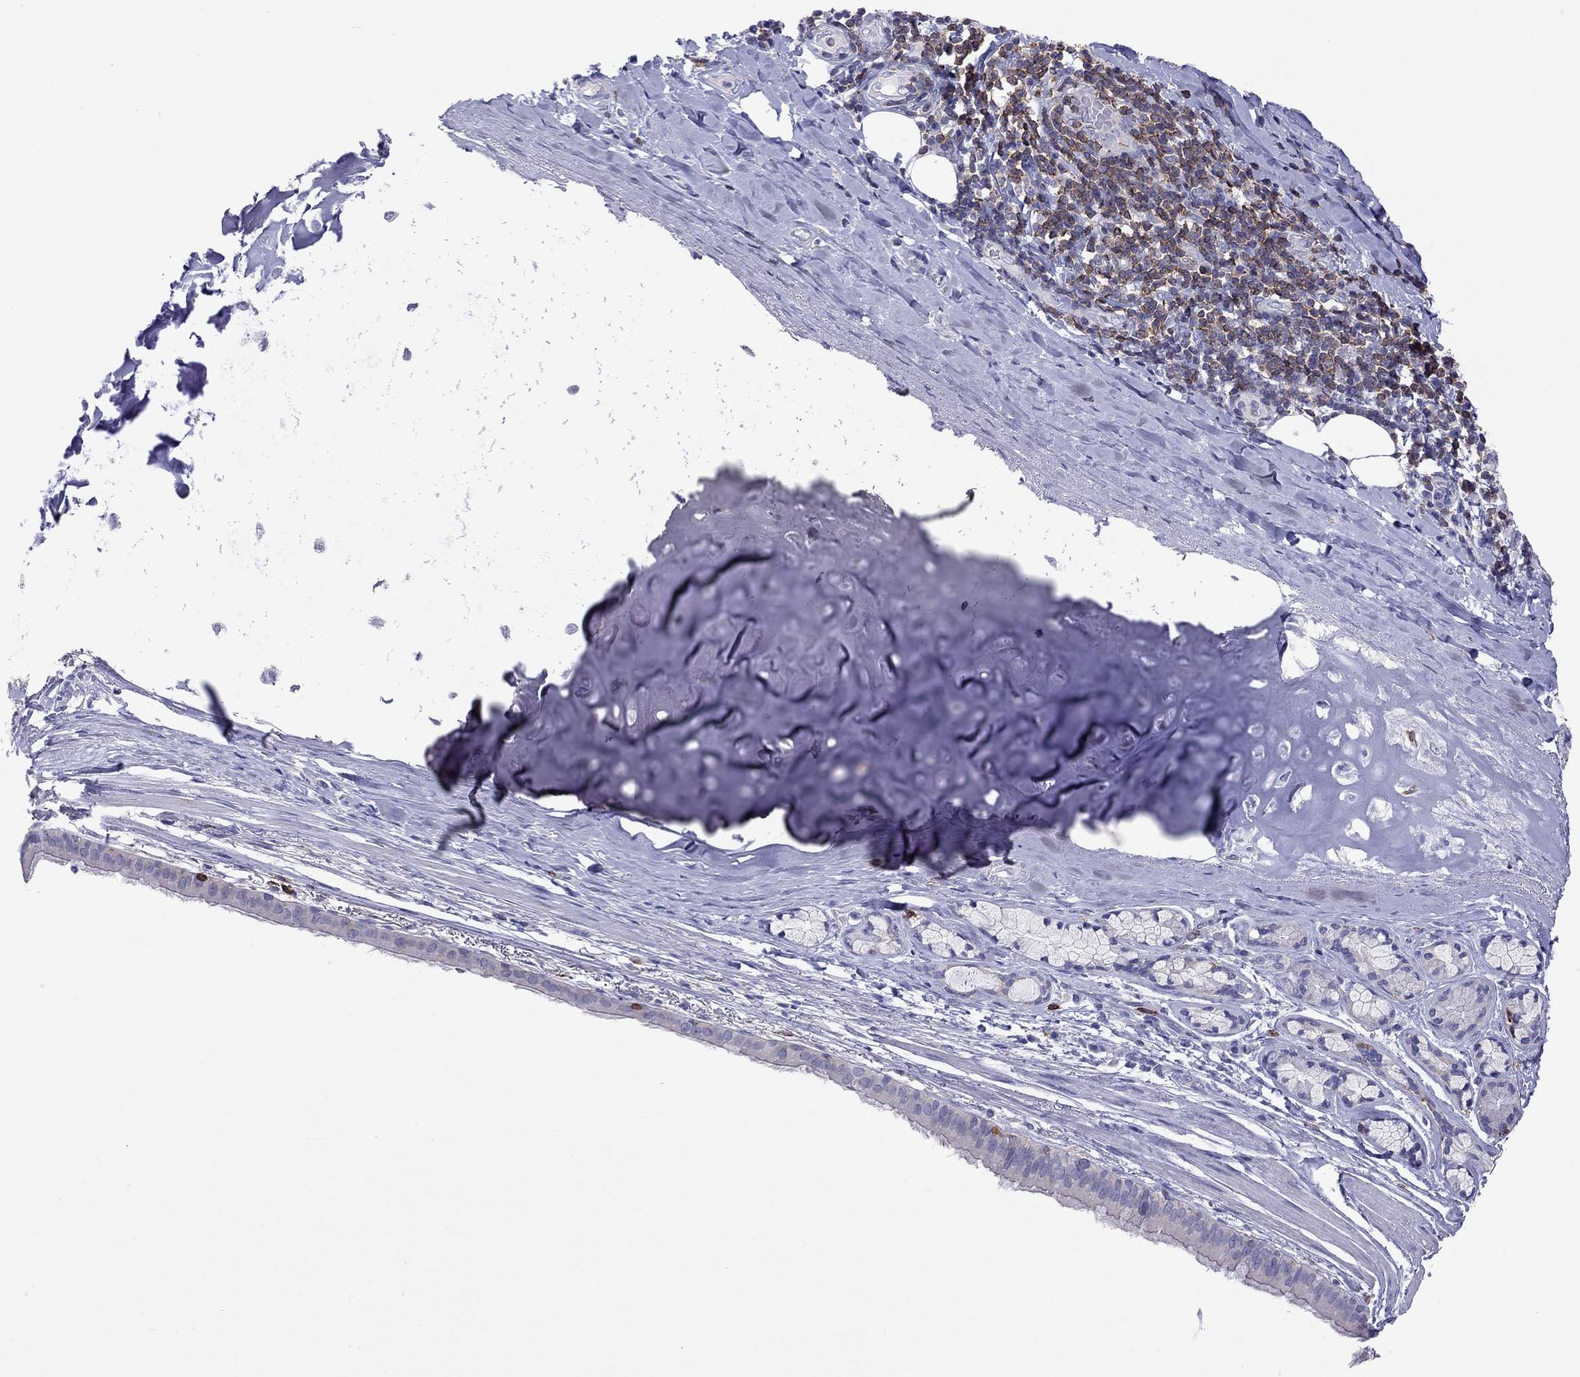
{"staining": {"intensity": "negative", "quantity": "none", "location": "none"}, "tissue": "bronchus", "cell_type": "Respiratory epithelial cells", "image_type": "normal", "snomed": [{"axis": "morphology", "description": "Normal tissue, NOS"}, {"axis": "morphology", "description": "Squamous cell carcinoma, NOS"}, {"axis": "topography", "description": "Bronchus"}, {"axis": "topography", "description": "Lung"}], "caption": "Respiratory epithelial cells are negative for brown protein staining in unremarkable bronchus.", "gene": "ENSG00000288637", "patient": {"sex": "male", "age": 69}}